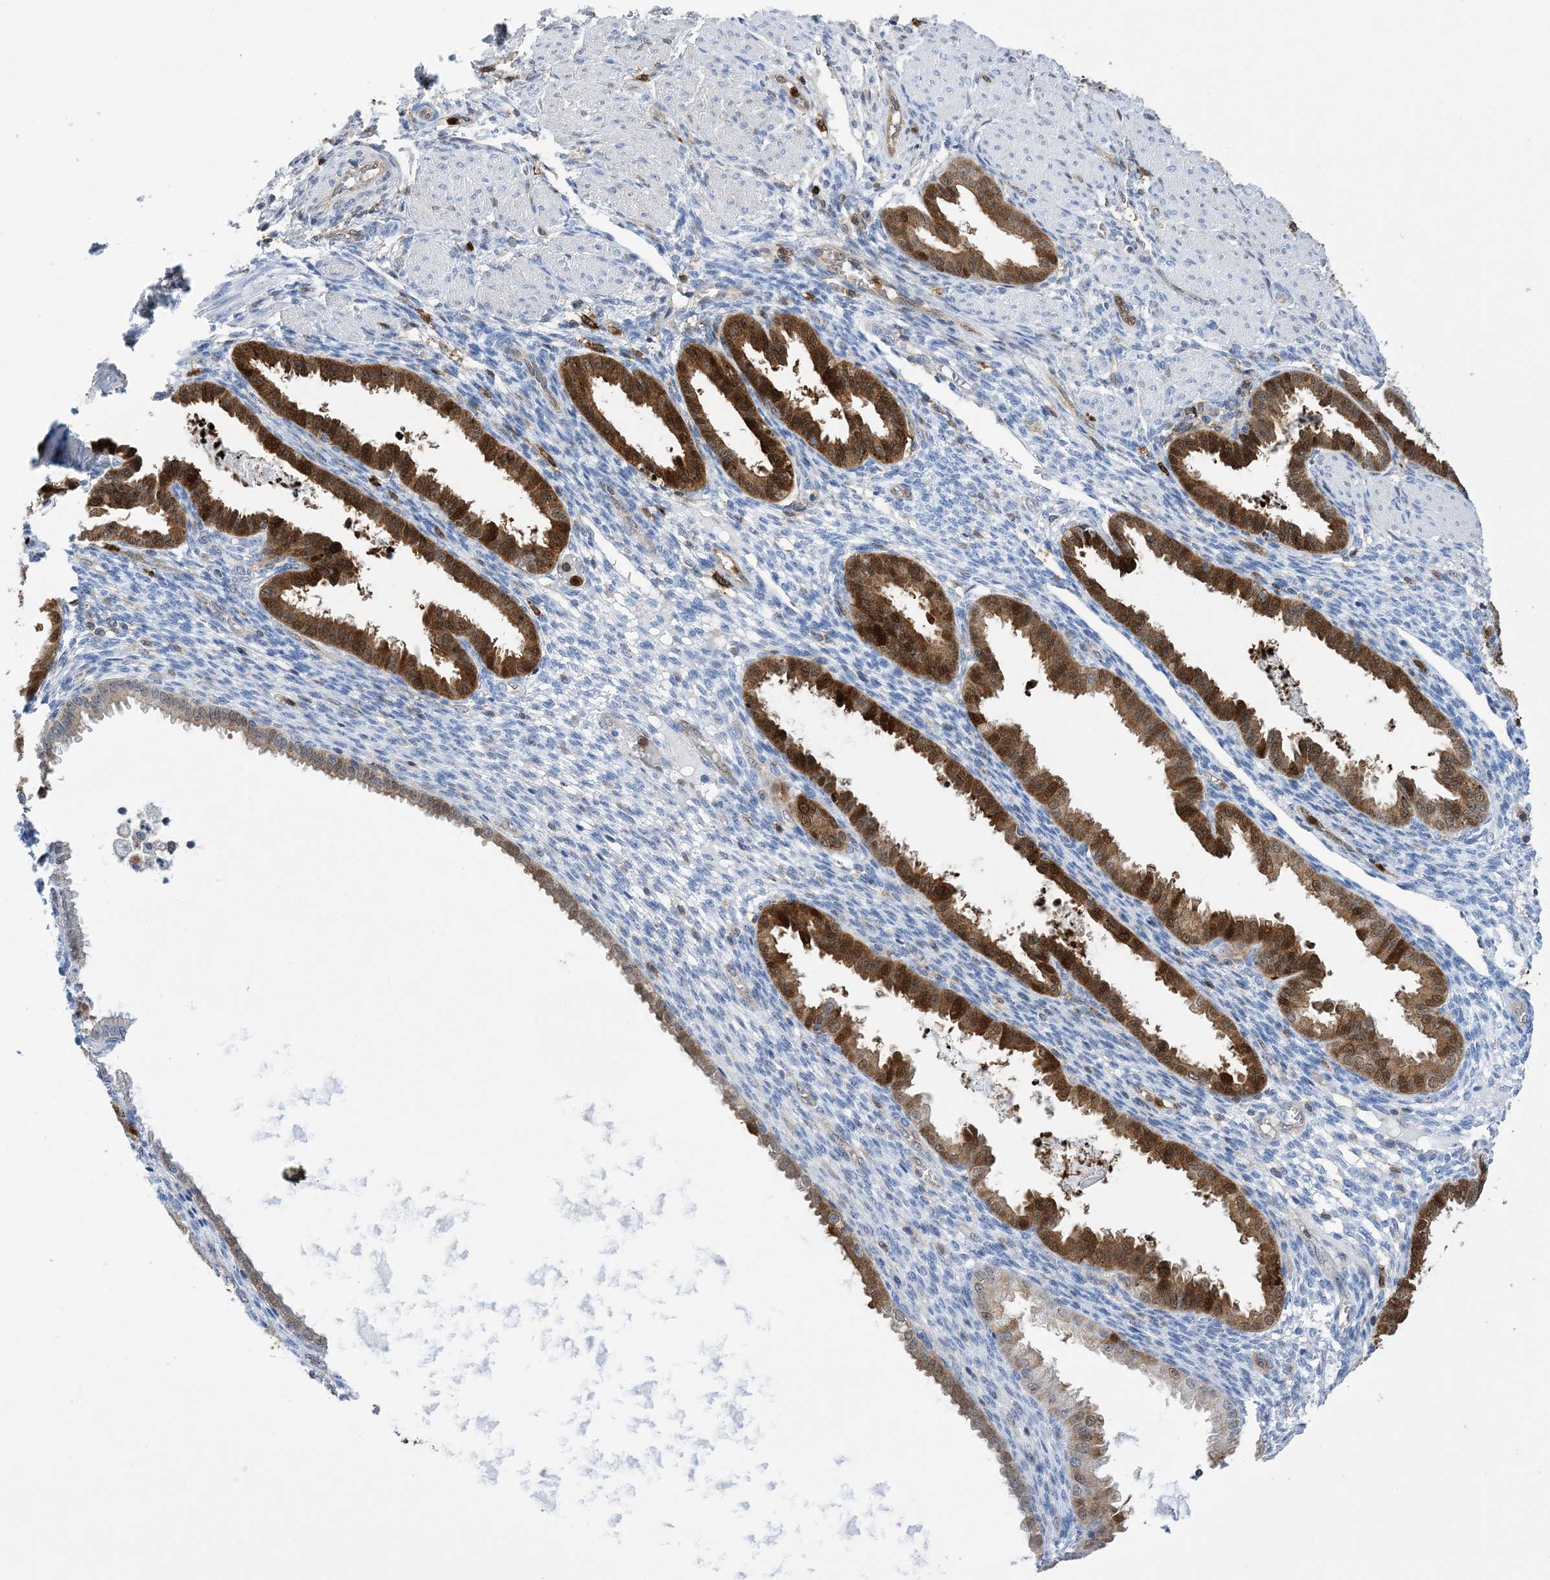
{"staining": {"intensity": "negative", "quantity": "none", "location": "none"}, "tissue": "endometrium", "cell_type": "Cells in endometrial stroma", "image_type": "normal", "snomed": [{"axis": "morphology", "description": "Normal tissue, NOS"}, {"axis": "topography", "description": "Endometrium"}], "caption": "The histopathology image reveals no significant positivity in cells in endometrial stroma of endometrium.", "gene": "ANXA1", "patient": {"sex": "female", "age": 33}}